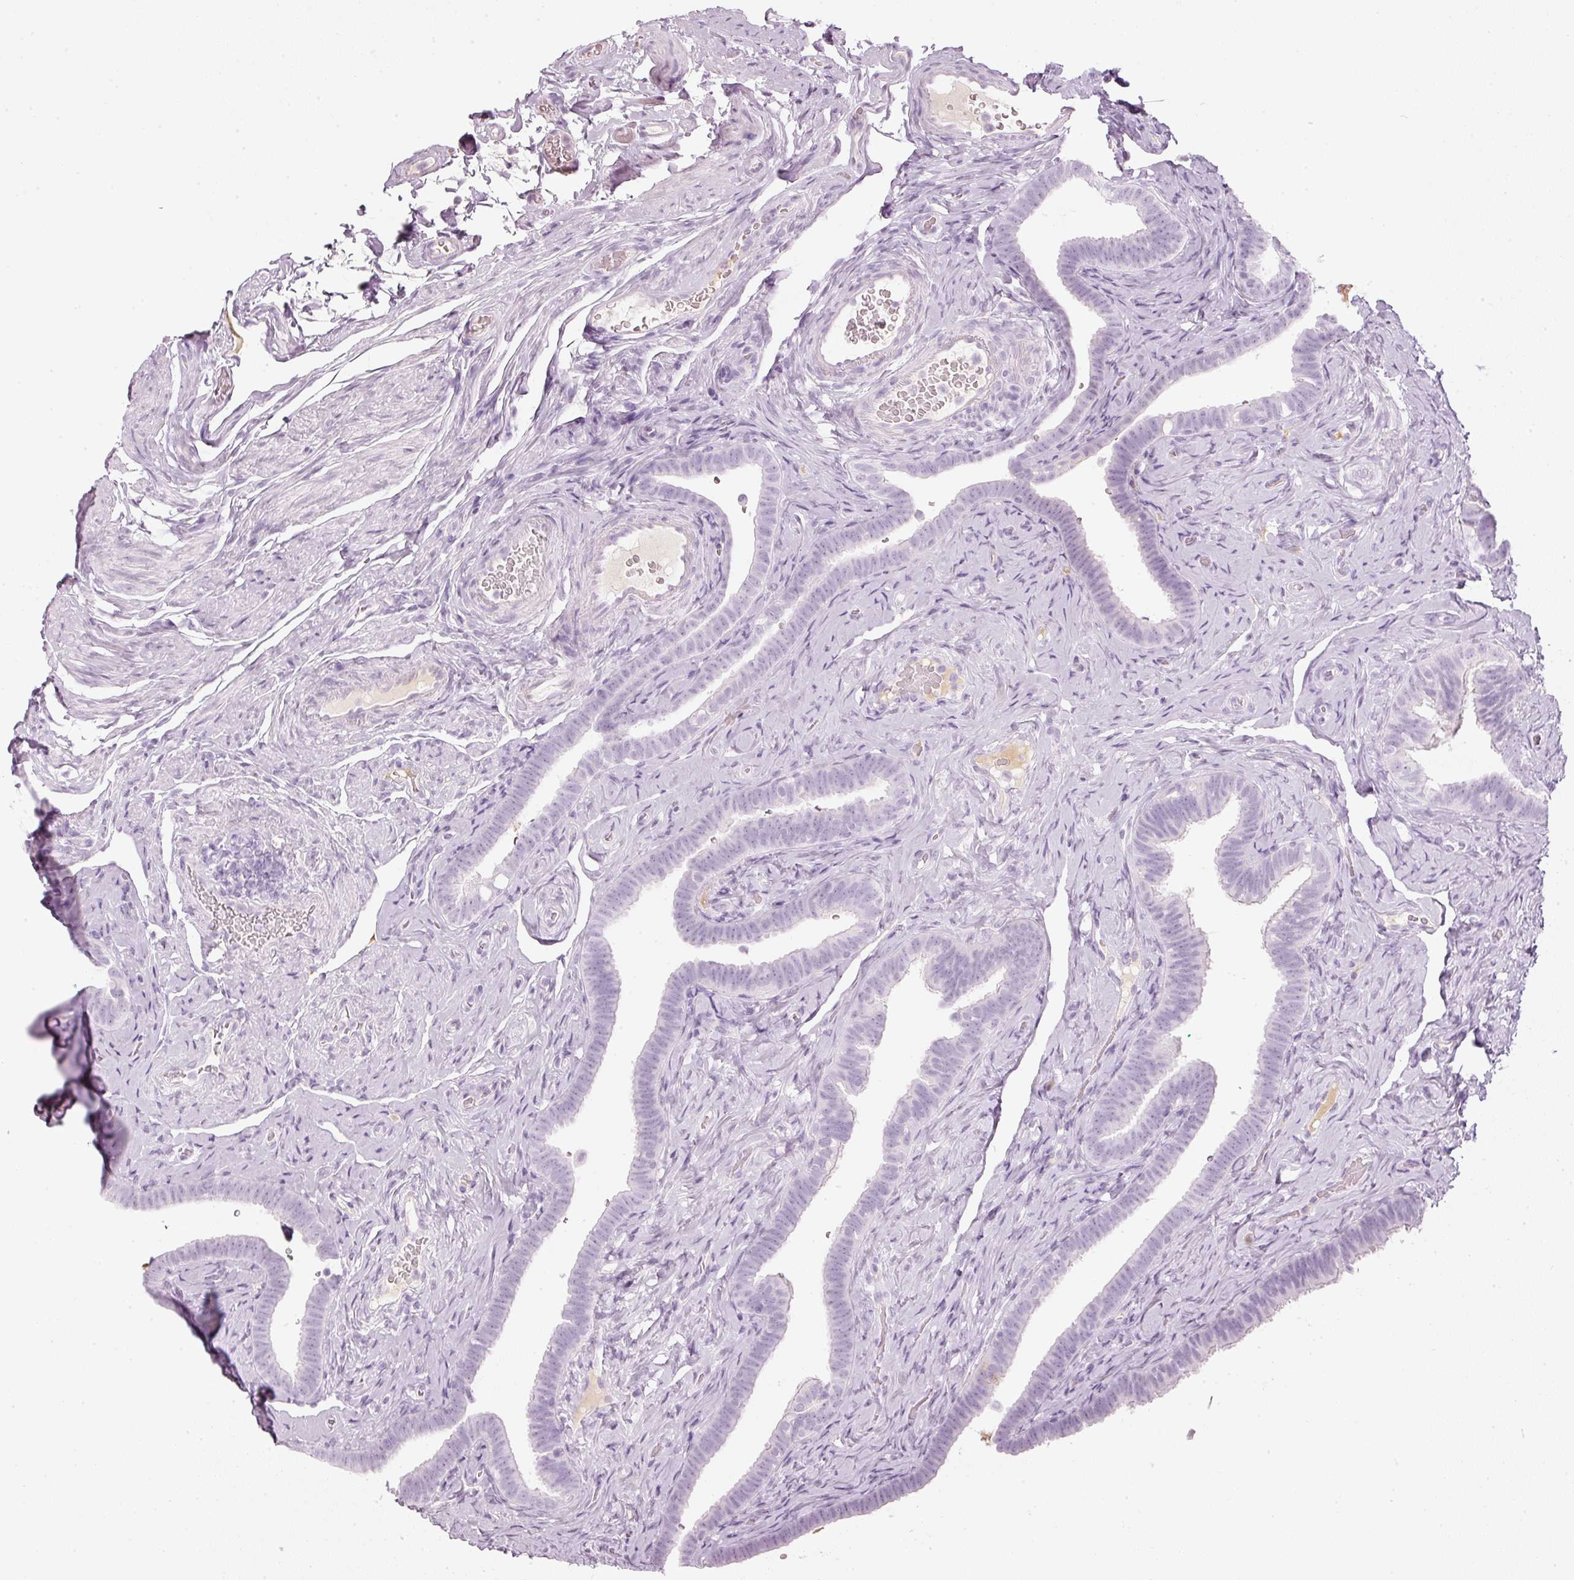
{"staining": {"intensity": "negative", "quantity": "none", "location": "none"}, "tissue": "fallopian tube", "cell_type": "Glandular cells", "image_type": "normal", "snomed": [{"axis": "morphology", "description": "Normal tissue, NOS"}, {"axis": "topography", "description": "Fallopian tube"}], "caption": "Human fallopian tube stained for a protein using IHC reveals no expression in glandular cells.", "gene": "VCAM1", "patient": {"sex": "female", "age": 69}}